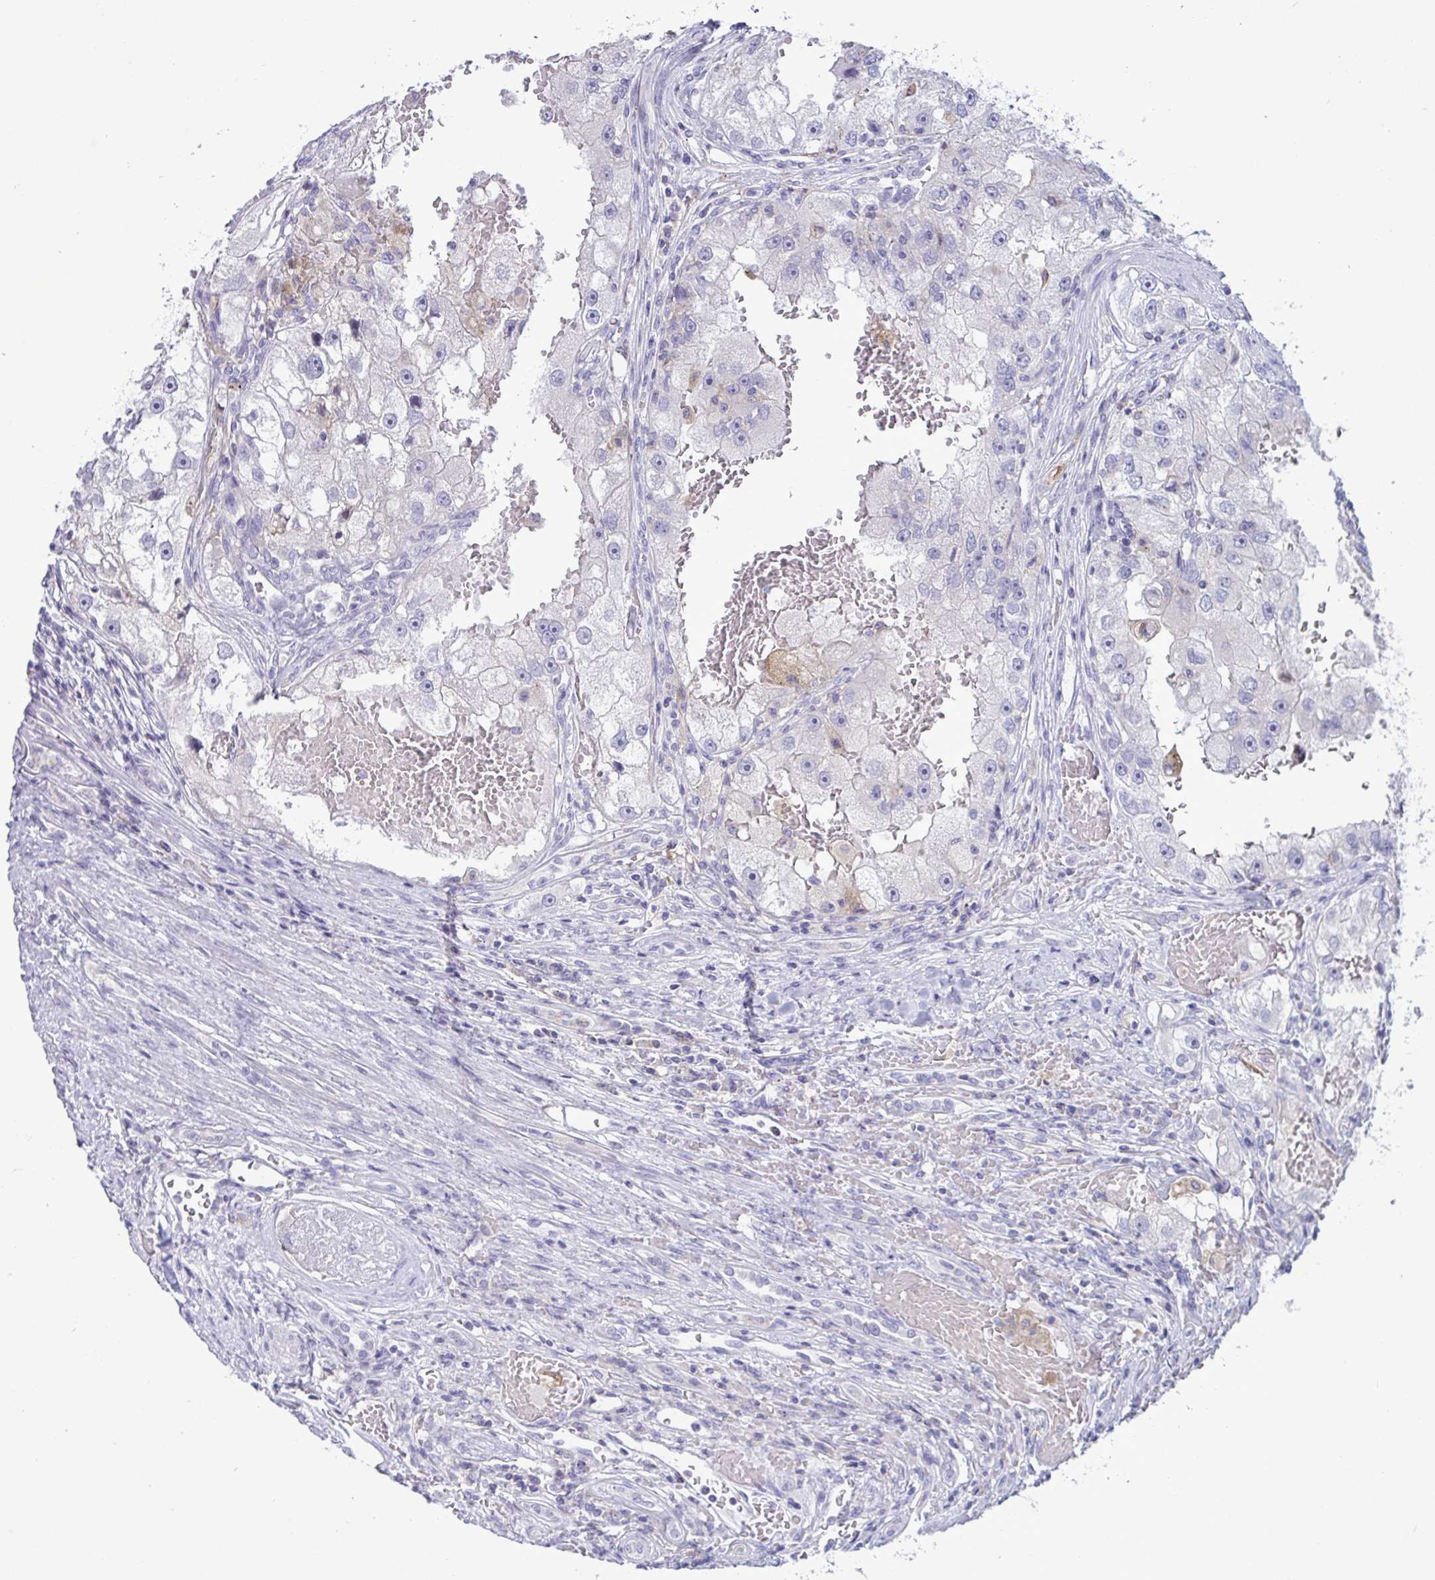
{"staining": {"intensity": "negative", "quantity": "none", "location": "none"}, "tissue": "renal cancer", "cell_type": "Tumor cells", "image_type": "cancer", "snomed": [{"axis": "morphology", "description": "Adenocarcinoma, NOS"}, {"axis": "topography", "description": "Kidney"}], "caption": "Immunohistochemical staining of human renal cancer (adenocarcinoma) demonstrates no significant expression in tumor cells.", "gene": "RGPD5", "patient": {"sex": "male", "age": 63}}